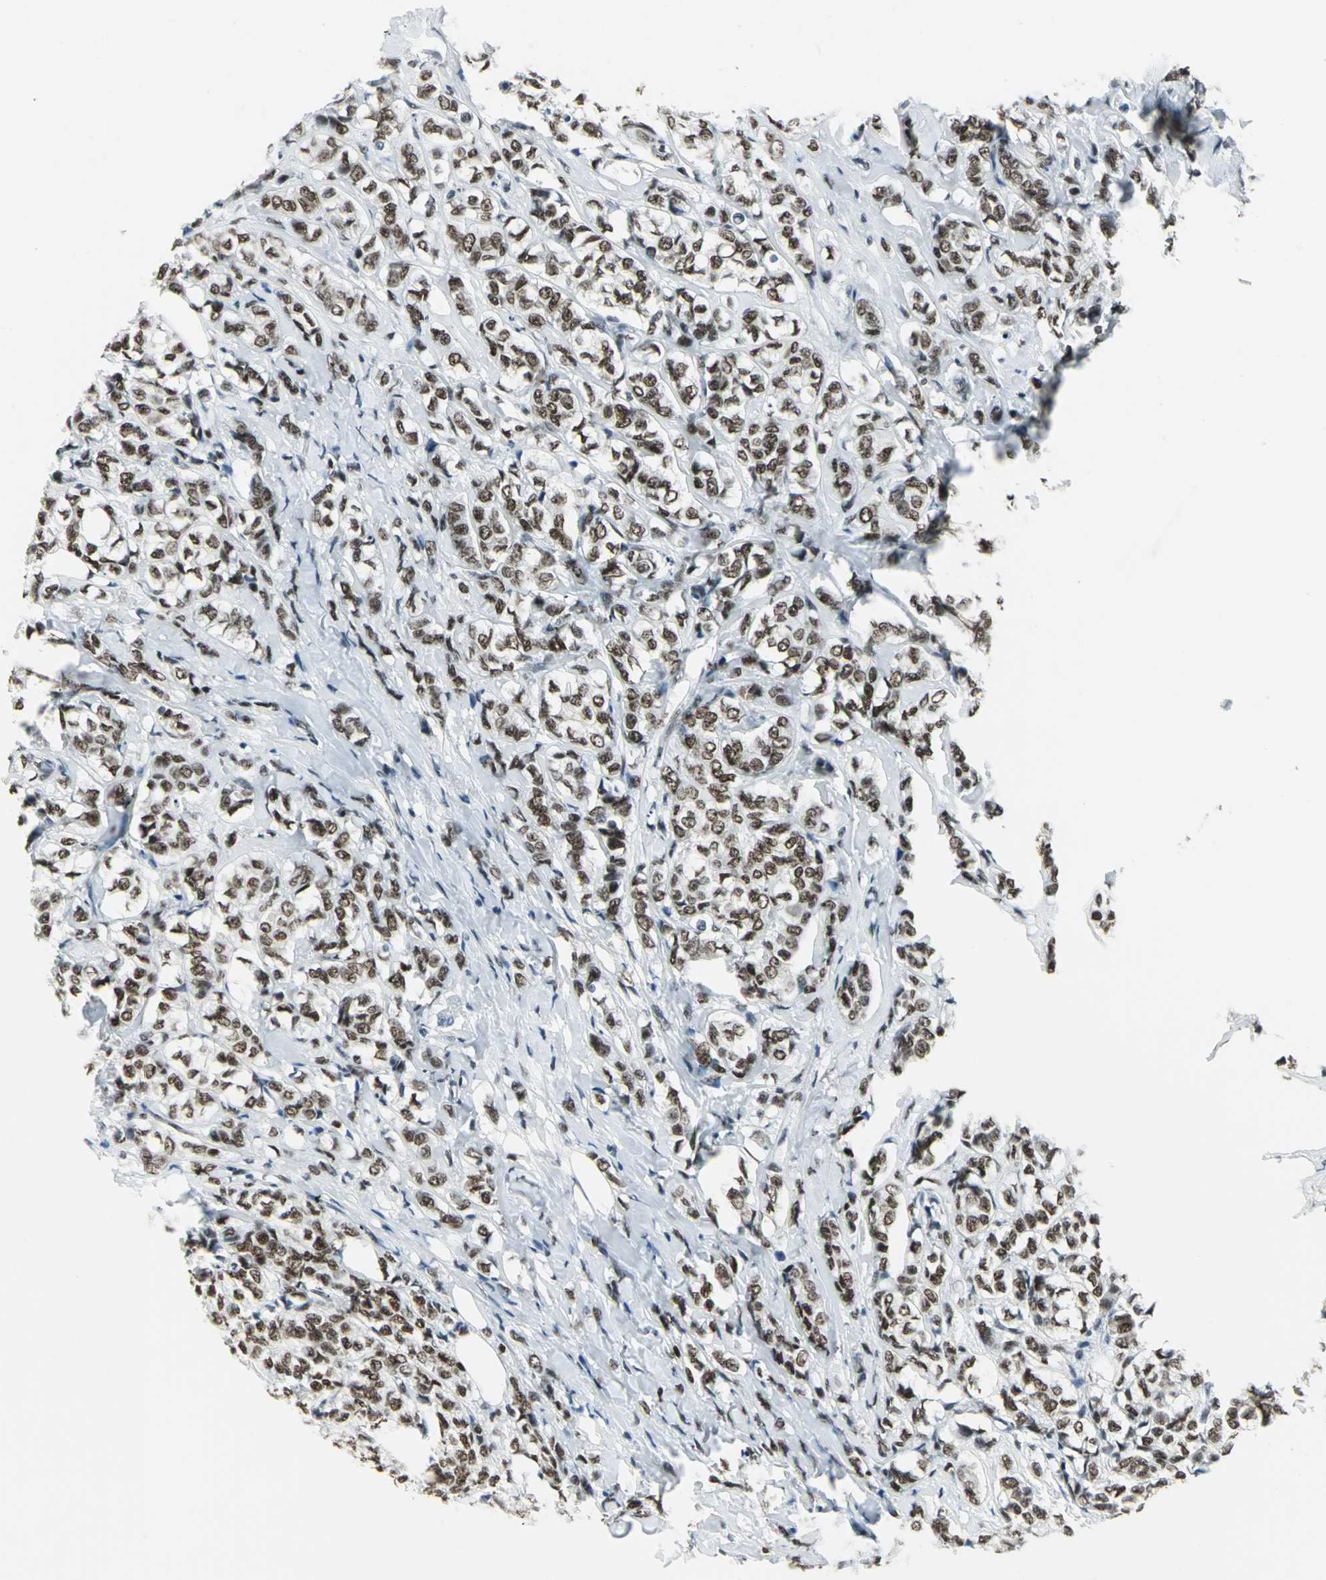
{"staining": {"intensity": "strong", "quantity": ">75%", "location": "nuclear"}, "tissue": "breast cancer", "cell_type": "Tumor cells", "image_type": "cancer", "snomed": [{"axis": "morphology", "description": "Lobular carcinoma"}, {"axis": "topography", "description": "Breast"}], "caption": "High-power microscopy captured an immunohistochemistry (IHC) histopathology image of breast cancer (lobular carcinoma), revealing strong nuclear expression in approximately >75% of tumor cells. Using DAB (brown) and hematoxylin (blue) stains, captured at high magnification using brightfield microscopy.", "gene": "ADNP", "patient": {"sex": "female", "age": 60}}